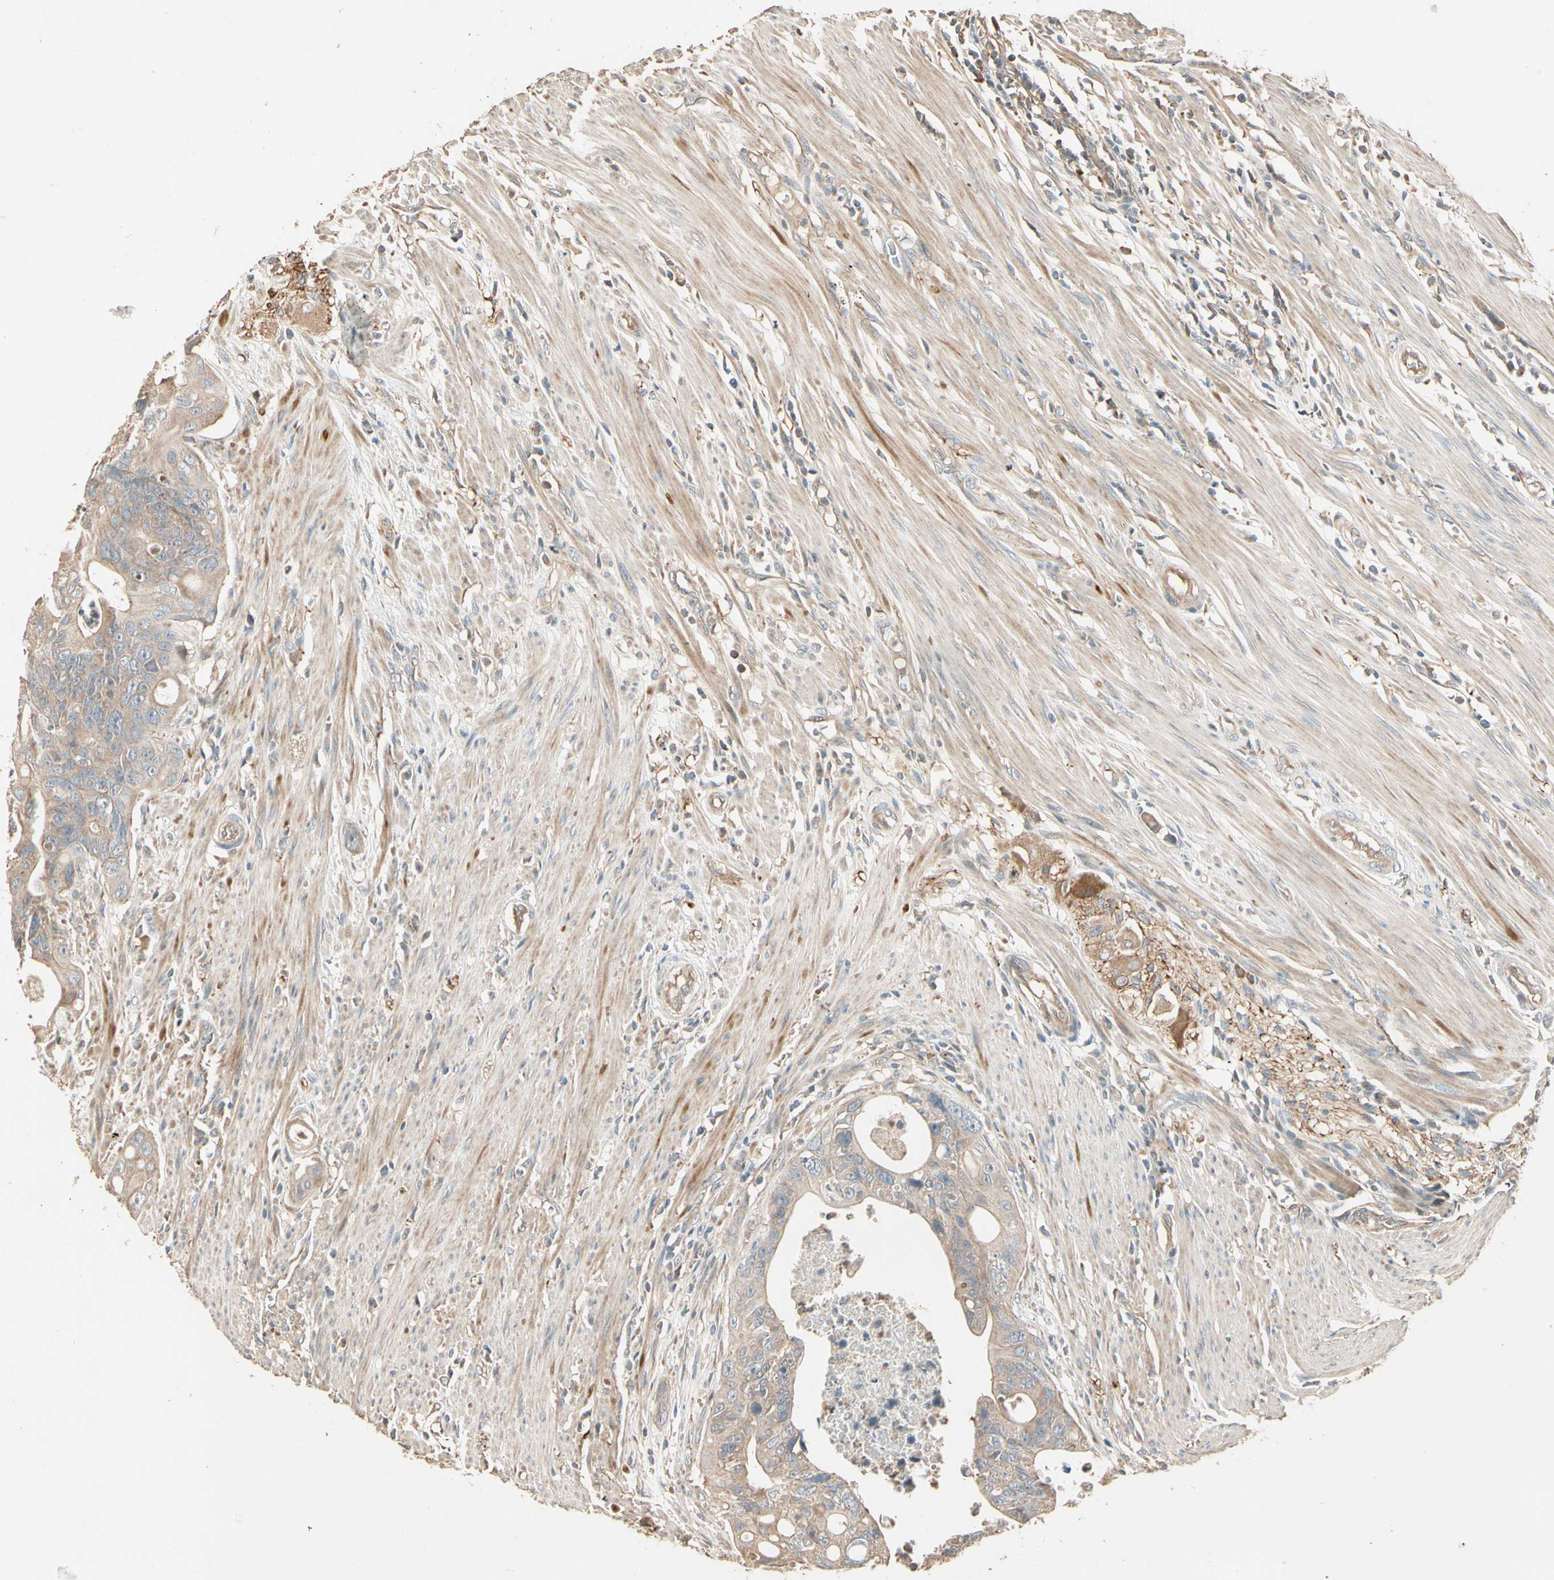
{"staining": {"intensity": "weak", "quantity": ">75%", "location": "cytoplasmic/membranous"}, "tissue": "colorectal cancer", "cell_type": "Tumor cells", "image_type": "cancer", "snomed": [{"axis": "morphology", "description": "Adenocarcinoma, NOS"}, {"axis": "topography", "description": "Colon"}], "caption": "IHC of colorectal cancer (adenocarcinoma) shows low levels of weak cytoplasmic/membranous staining in approximately >75% of tumor cells. The protein is stained brown, and the nuclei are stained in blue (DAB IHC with brightfield microscopy, high magnification).", "gene": "TNFRSF21", "patient": {"sex": "female", "age": 57}}